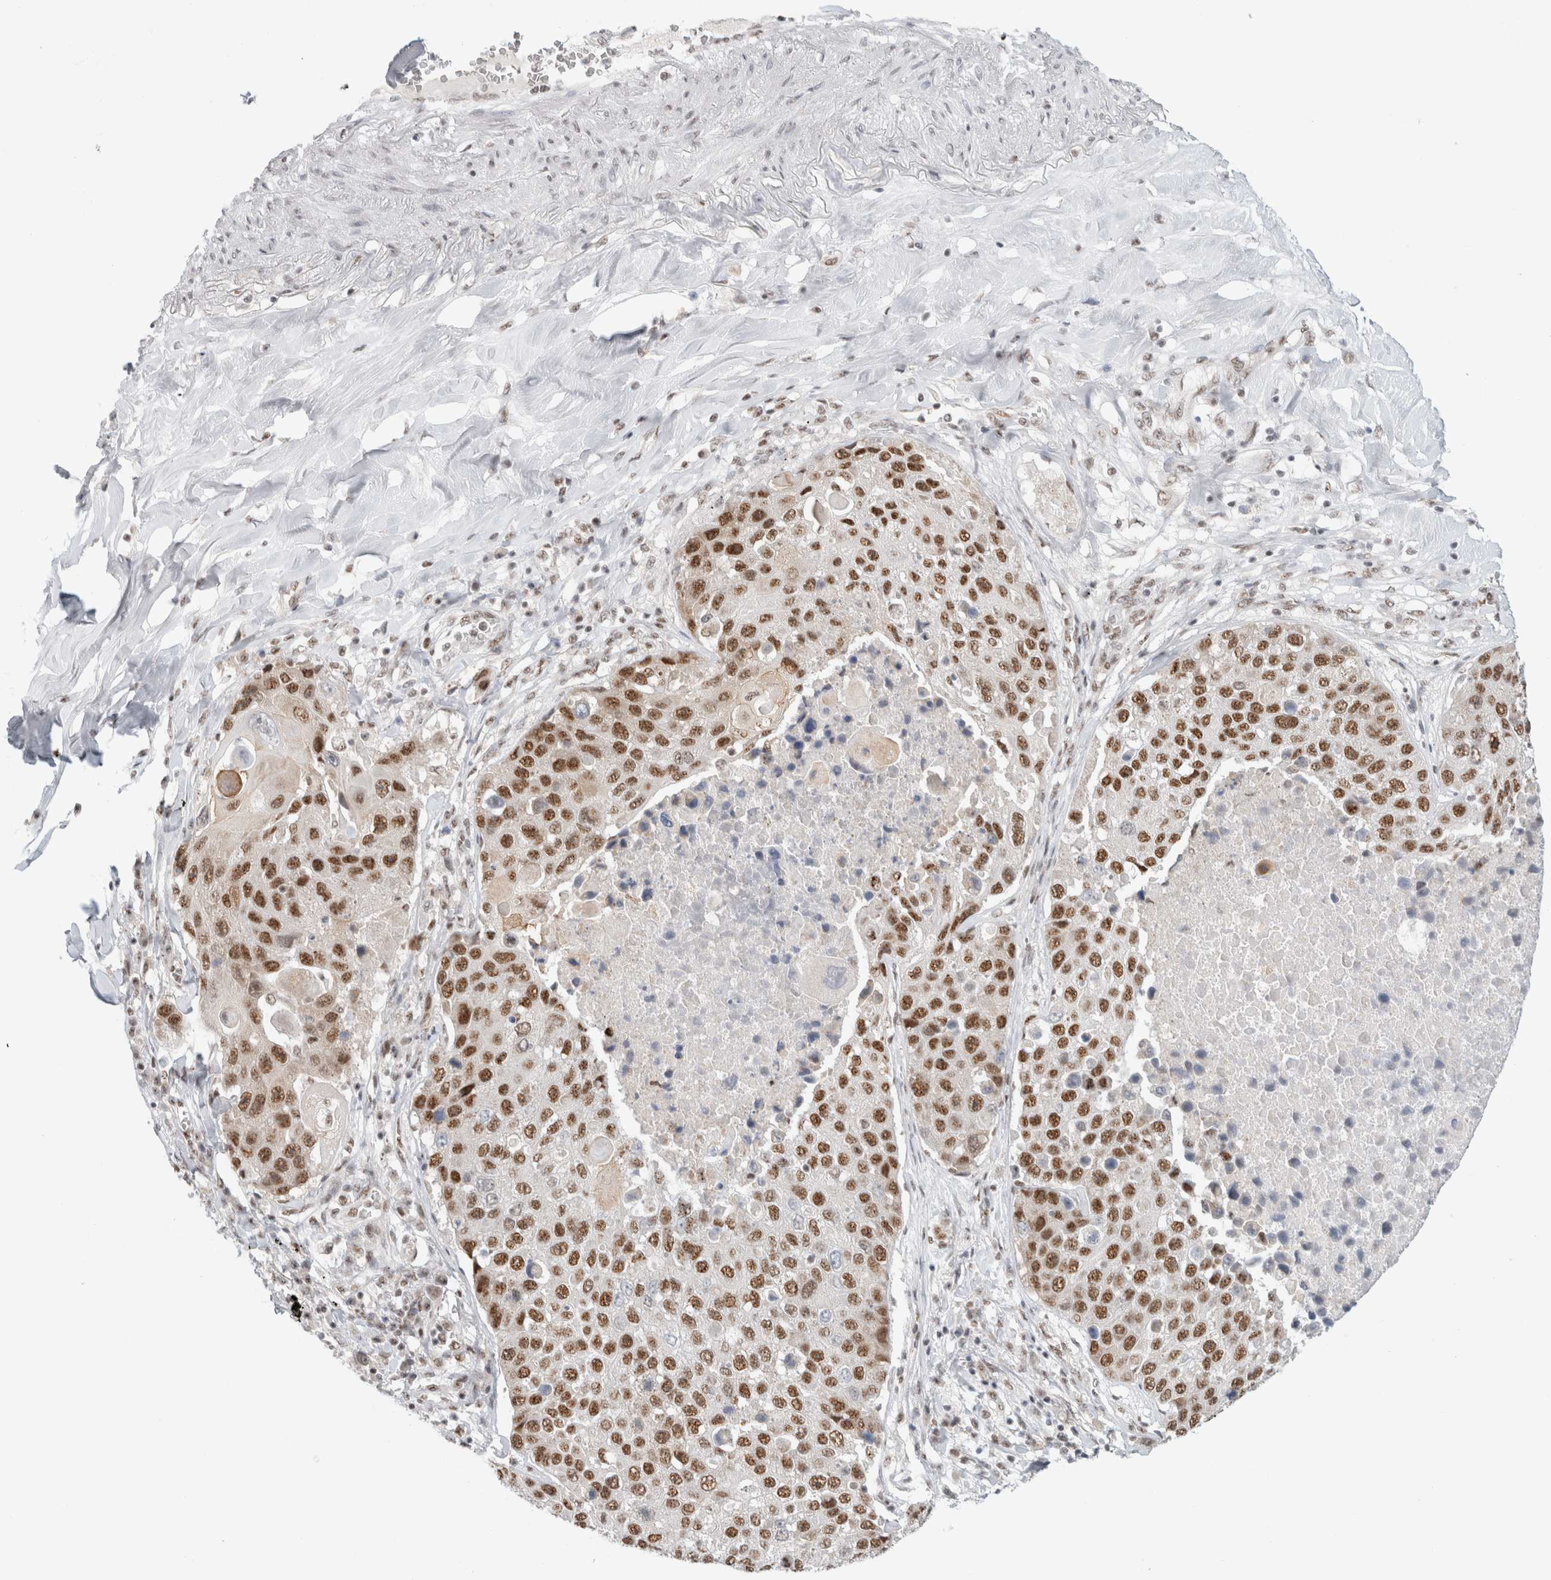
{"staining": {"intensity": "strong", "quantity": ">75%", "location": "nuclear"}, "tissue": "lung cancer", "cell_type": "Tumor cells", "image_type": "cancer", "snomed": [{"axis": "morphology", "description": "Squamous cell carcinoma, NOS"}, {"axis": "topography", "description": "Lung"}], "caption": "About >75% of tumor cells in lung squamous cell carcinoma show strong nuclear protein positivity as visualized by brown immunohistochemical staining.", "gene": "TRMT12", "patient": {"sex": "male", "age": 61}}